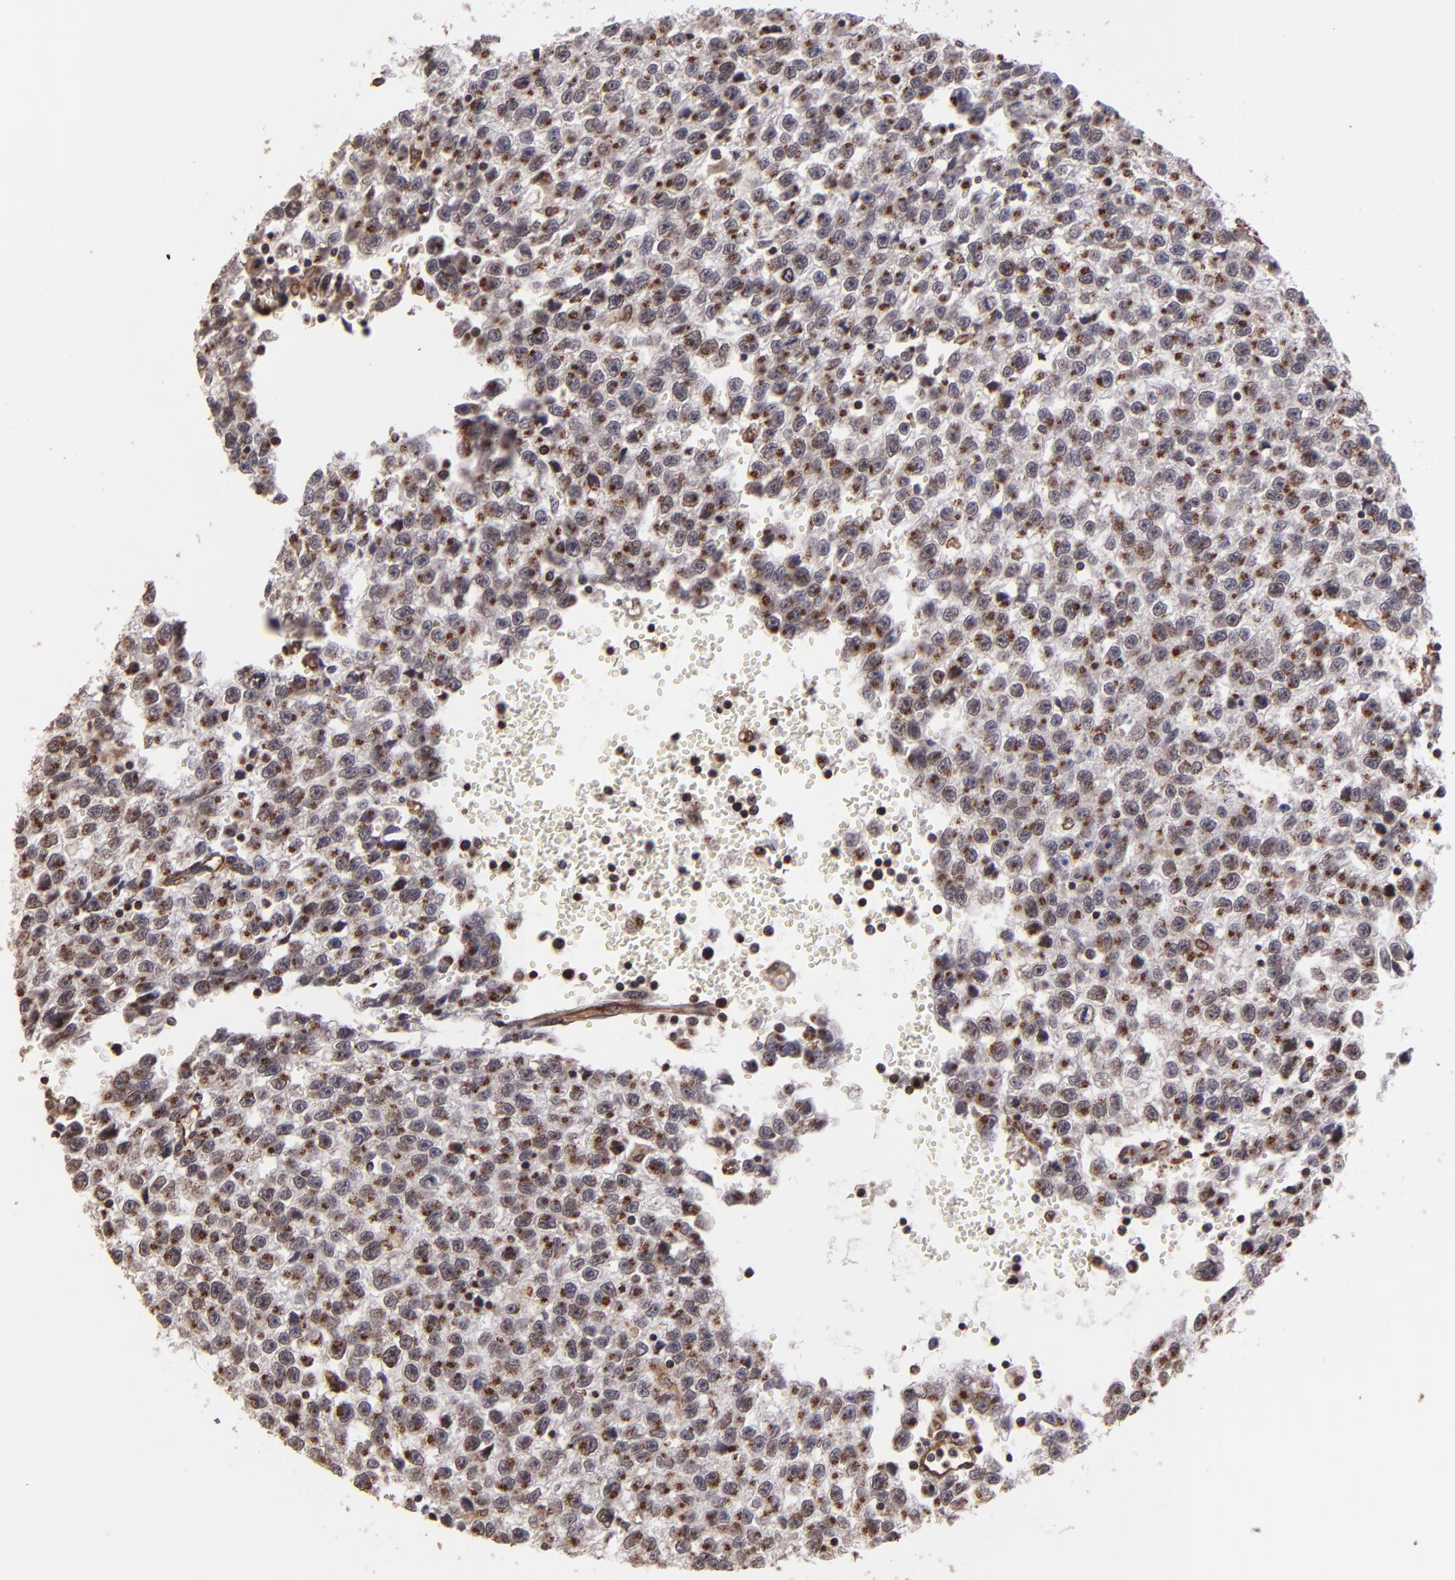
{"staining": {"intensity": "strong", "quantity": ">75%", "location": "cytoplasmic/membranous"}, "tissue": "testis cancer", "cell_type": "Tumor cells", "image_type": "cancer", "snomed": [{"axis": "morphology", "description": "Seminoma, NOS"}, {"axis": "topography", "description": "Testis"}], "caption": "Strong cytoplasmic/membranous staining is appreciated in approximately >75% of tumor cells in seminoma (testis).", "gene": "TRIP11", "patient": {"sex": "male", "age": 35}}